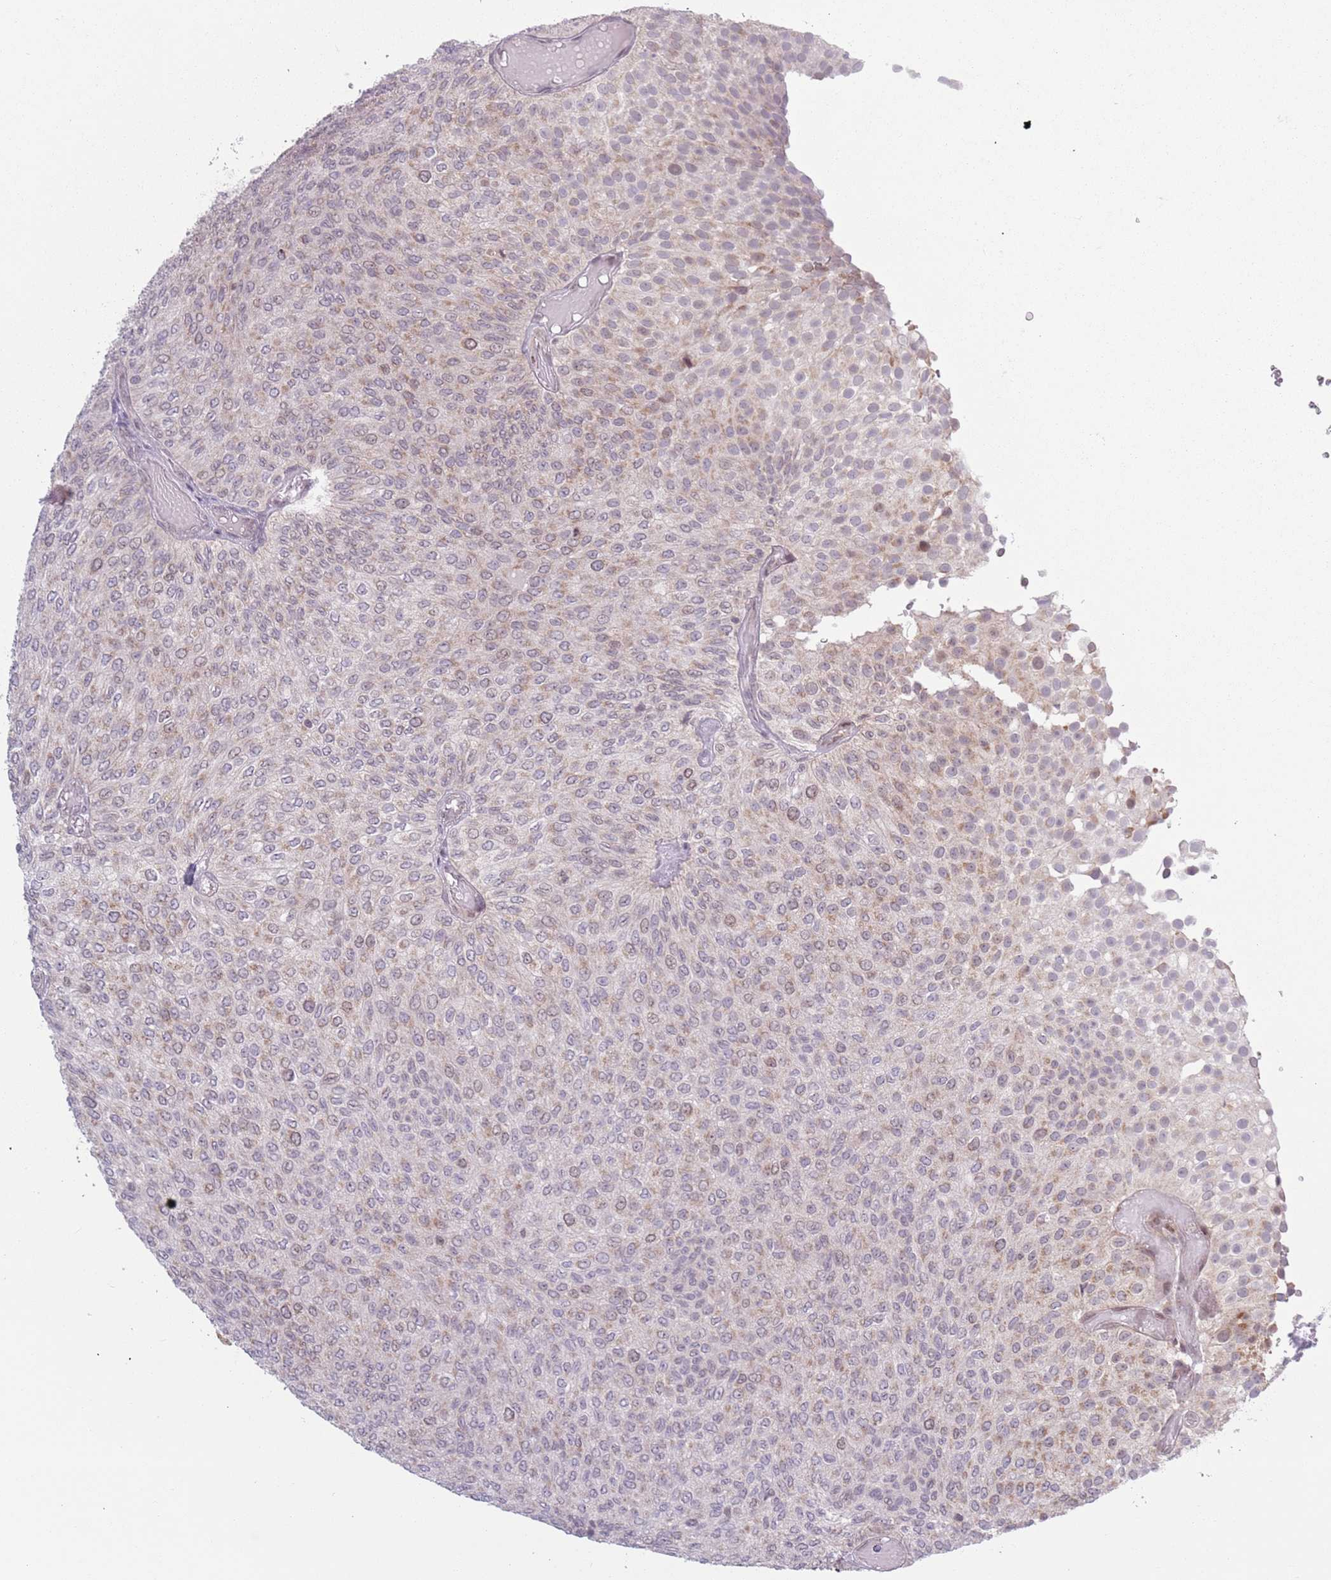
{"staining": {"intensity": "moderate", "quantity": "<25%", "location": "cytoplasmic/membranous,nuclear"}, "tissue": "urothelial cancer", "cell_type": "Tumor cells", "image_type": "cancer", "snomed": [{"axis": "morphology", "description": "Urothelial carcinoma, Low grade"}, {"axis": "topography", "description": "Urinary bladder"}], "caption": "Human urothelial cancer stained with a protein marker demonstrates moderate staining in tumor cells.", "gene": "MRPL34", "patient": {"sex": "male", "age": 78}}